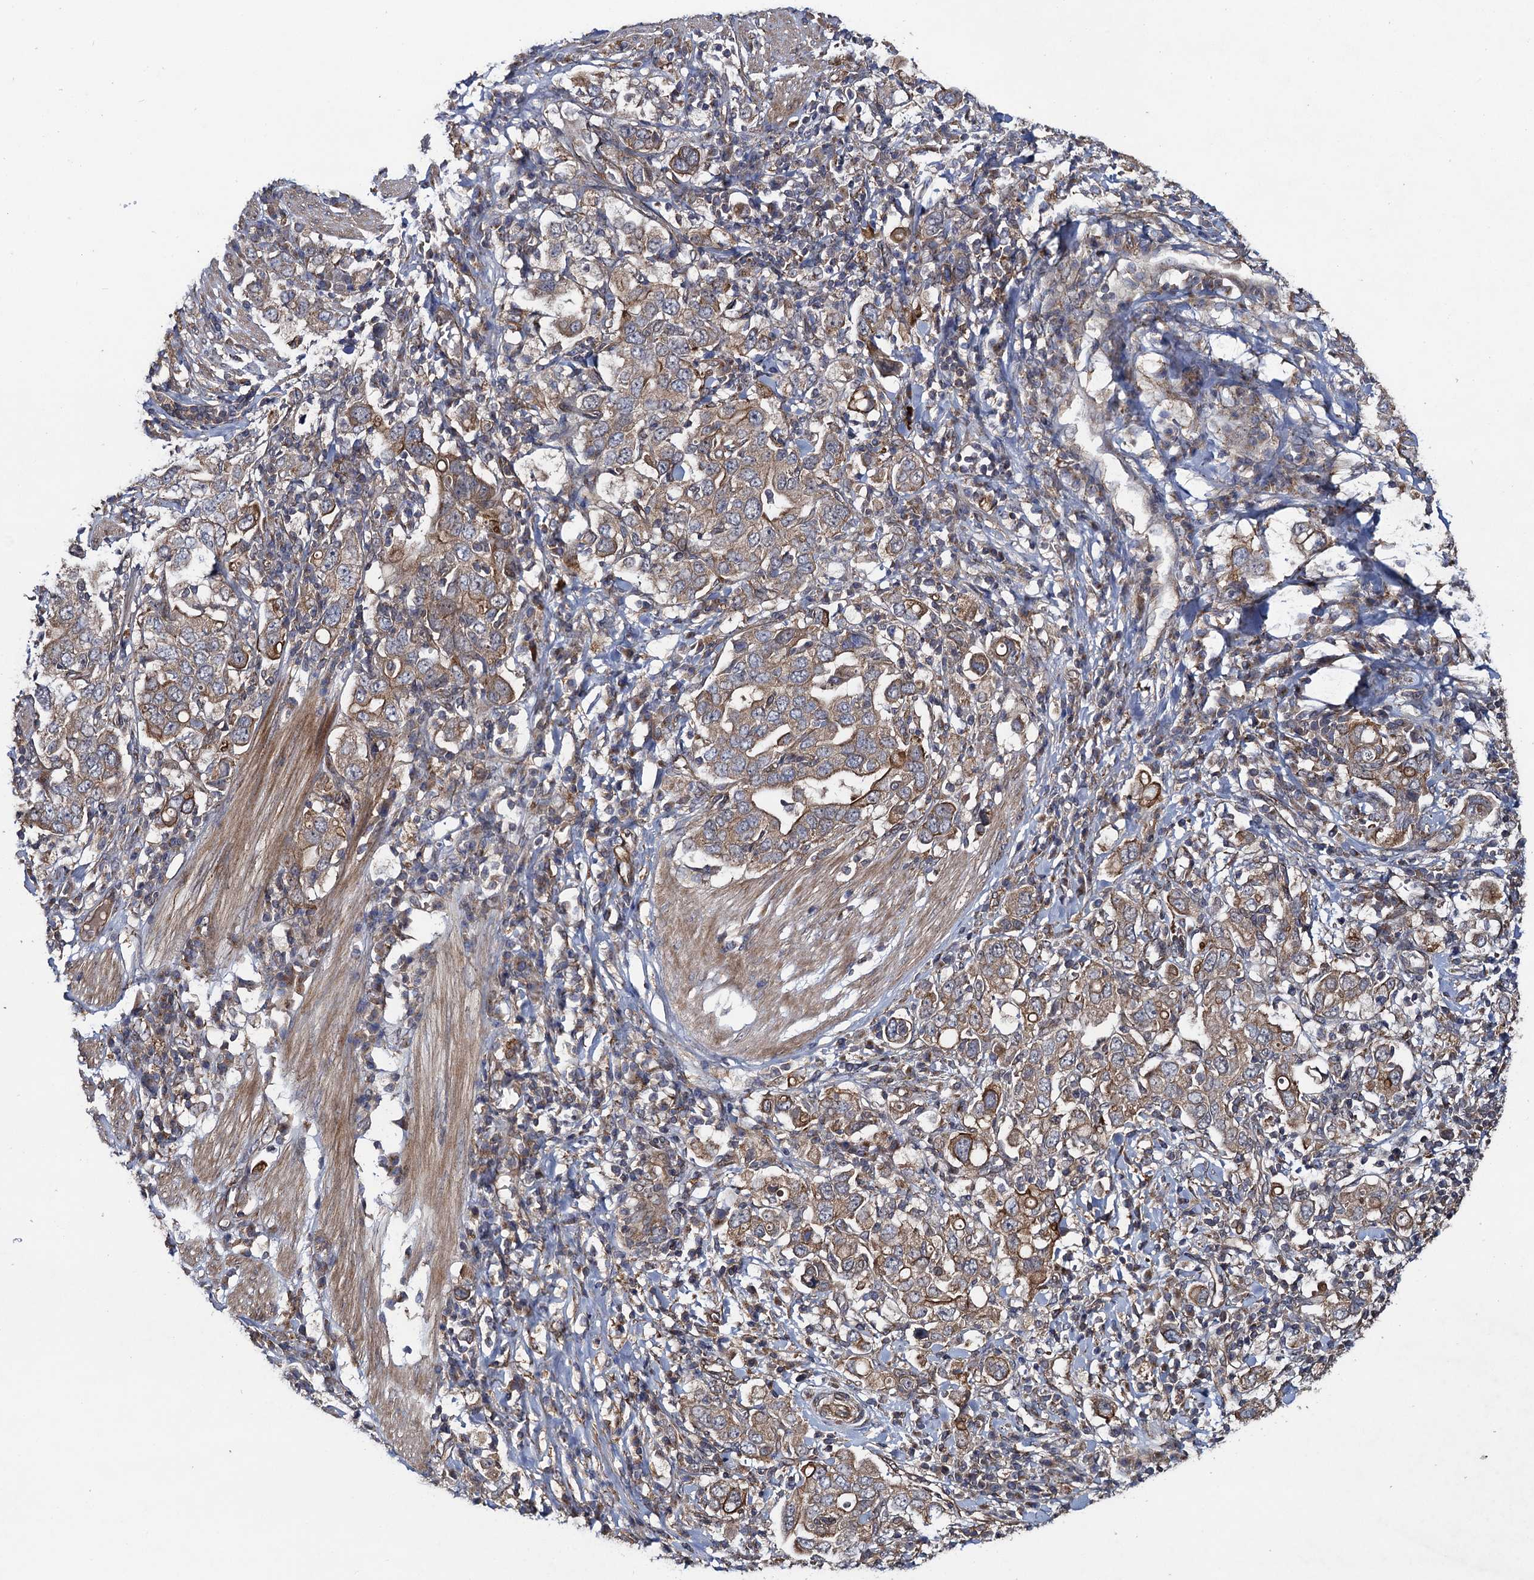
{"staining": {"intensity": "moderate", "quantity": "25%-75%", "location": "cytoplasmic/membranous"}, "tissue": "stomach cancer", "cell_type": "Tumor cells", "image_type": "cancer", "snomed": [{"axis": "morphology", "description": "Adenocarcinoma, NOS"}, {"axis": "topography", "description": "Stomach, upper"}], "caption": "Immunohistochemical staining of human stomach adenocarcinoma shows moderate cytoplasmic/membranous protein staining in about 25%-75% of tumor cells.", "gene": "HAUS1", "patient": {"sex": "male", "age": 62}}